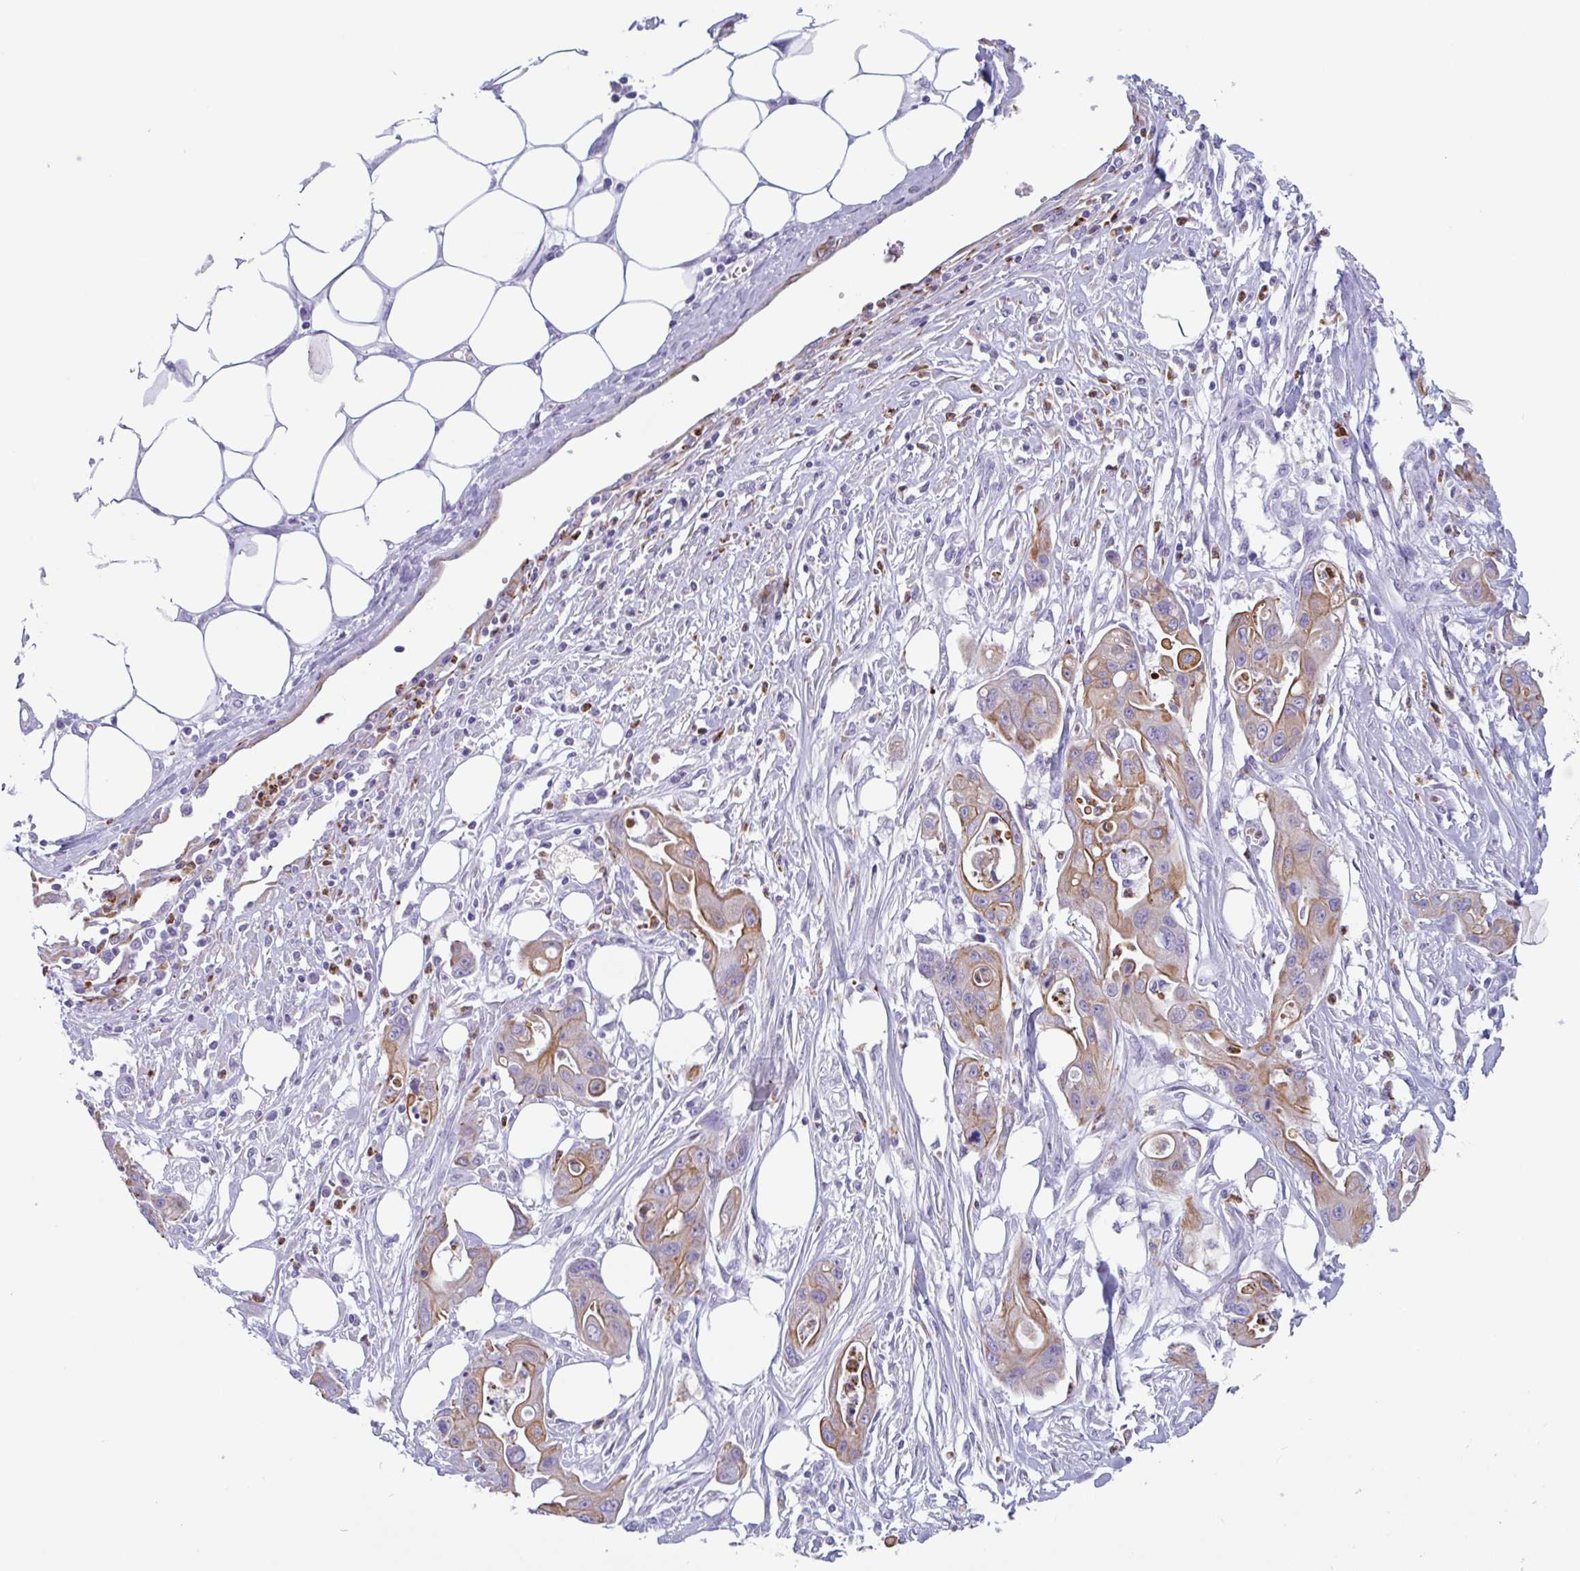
{"staining": {"intensity": "moderate", "quantity": ">75%", "location": "cytoplasmic/membranous"}, "tissue": "ovarian cancer", "cell_type": "Tumor cells", "image_type": "cancer", "snomed": [{"axis": "morphology", "description": "Cystadenocarcinoma, mucinous, NOS"}, {"axis": "topography", "description": "Ovary"}], "caption": "This image reveals mucinous cystadenocarcinoma (ovarian) stained with immunohistochemistry (IHC) to label a protein in brown. The cytoplasmic/membranous of tumor cells show moderate positivity for the protein. Nuclei are counter-stained blue.", "gene": "DTWD2", "patient": {"sex": "female", "age": 70}}